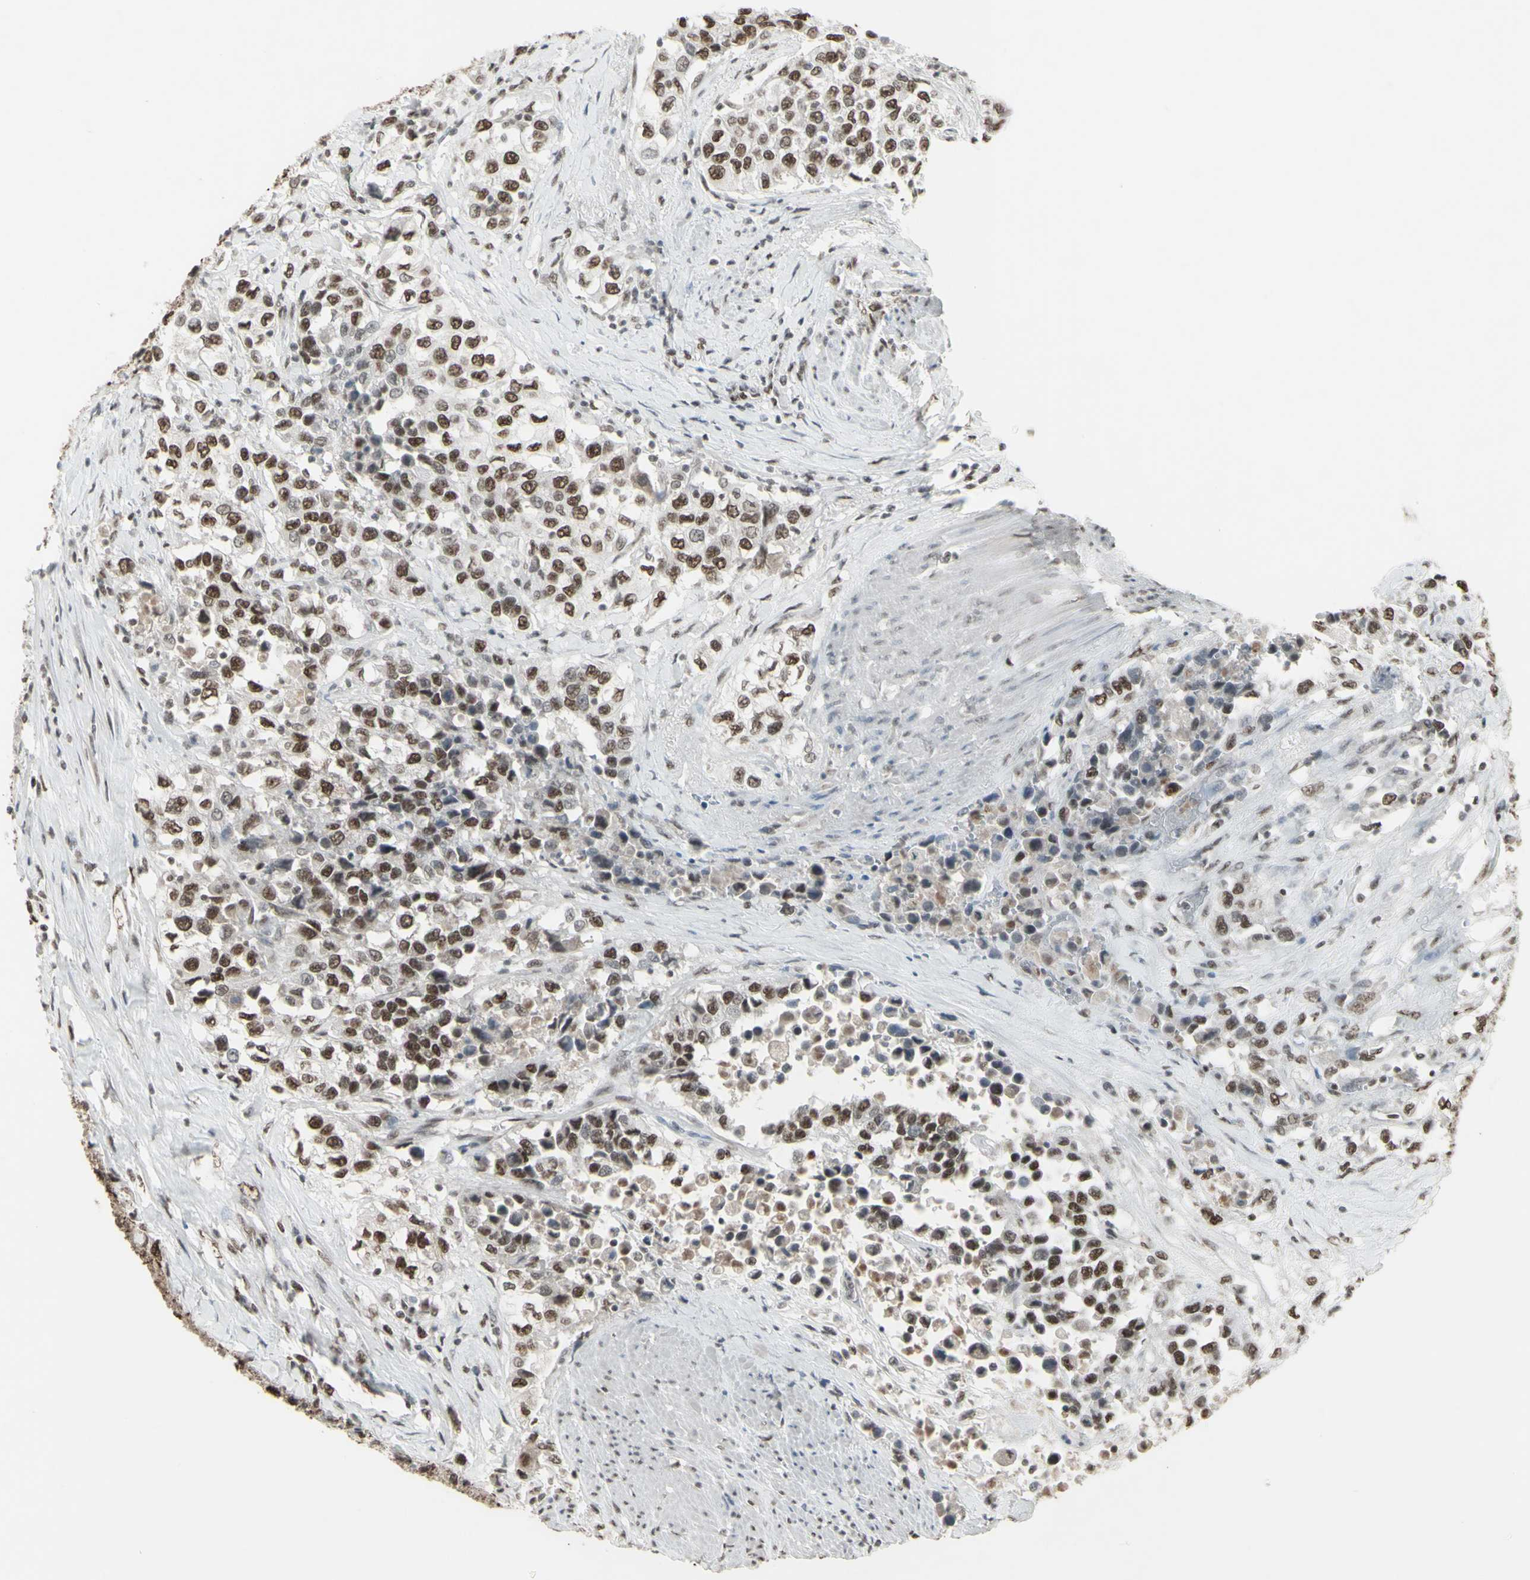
{"staining": {"intensity": "strong", "quantity": ">75%", "location": "nuclear"}, "tissue": "urothelial cancer", "cell_type": "Tumor cells", "image_type": "cancer", "snomed": [{"axis": "morphology", "description": "Urothelial carcinoma, High grade"}, {"axis": "topography", "description": "Urinary bladder"}], "caption": "Immunohistochemical staining of urothelial cancer reveals high levels of strong nuclear protein positivity in about >75% of tumor cells. (Brightfield microscopy of DAB IHC at high magnification).", "gene": "TRIM28", "patient": {"sex": "female", "age": 80}}